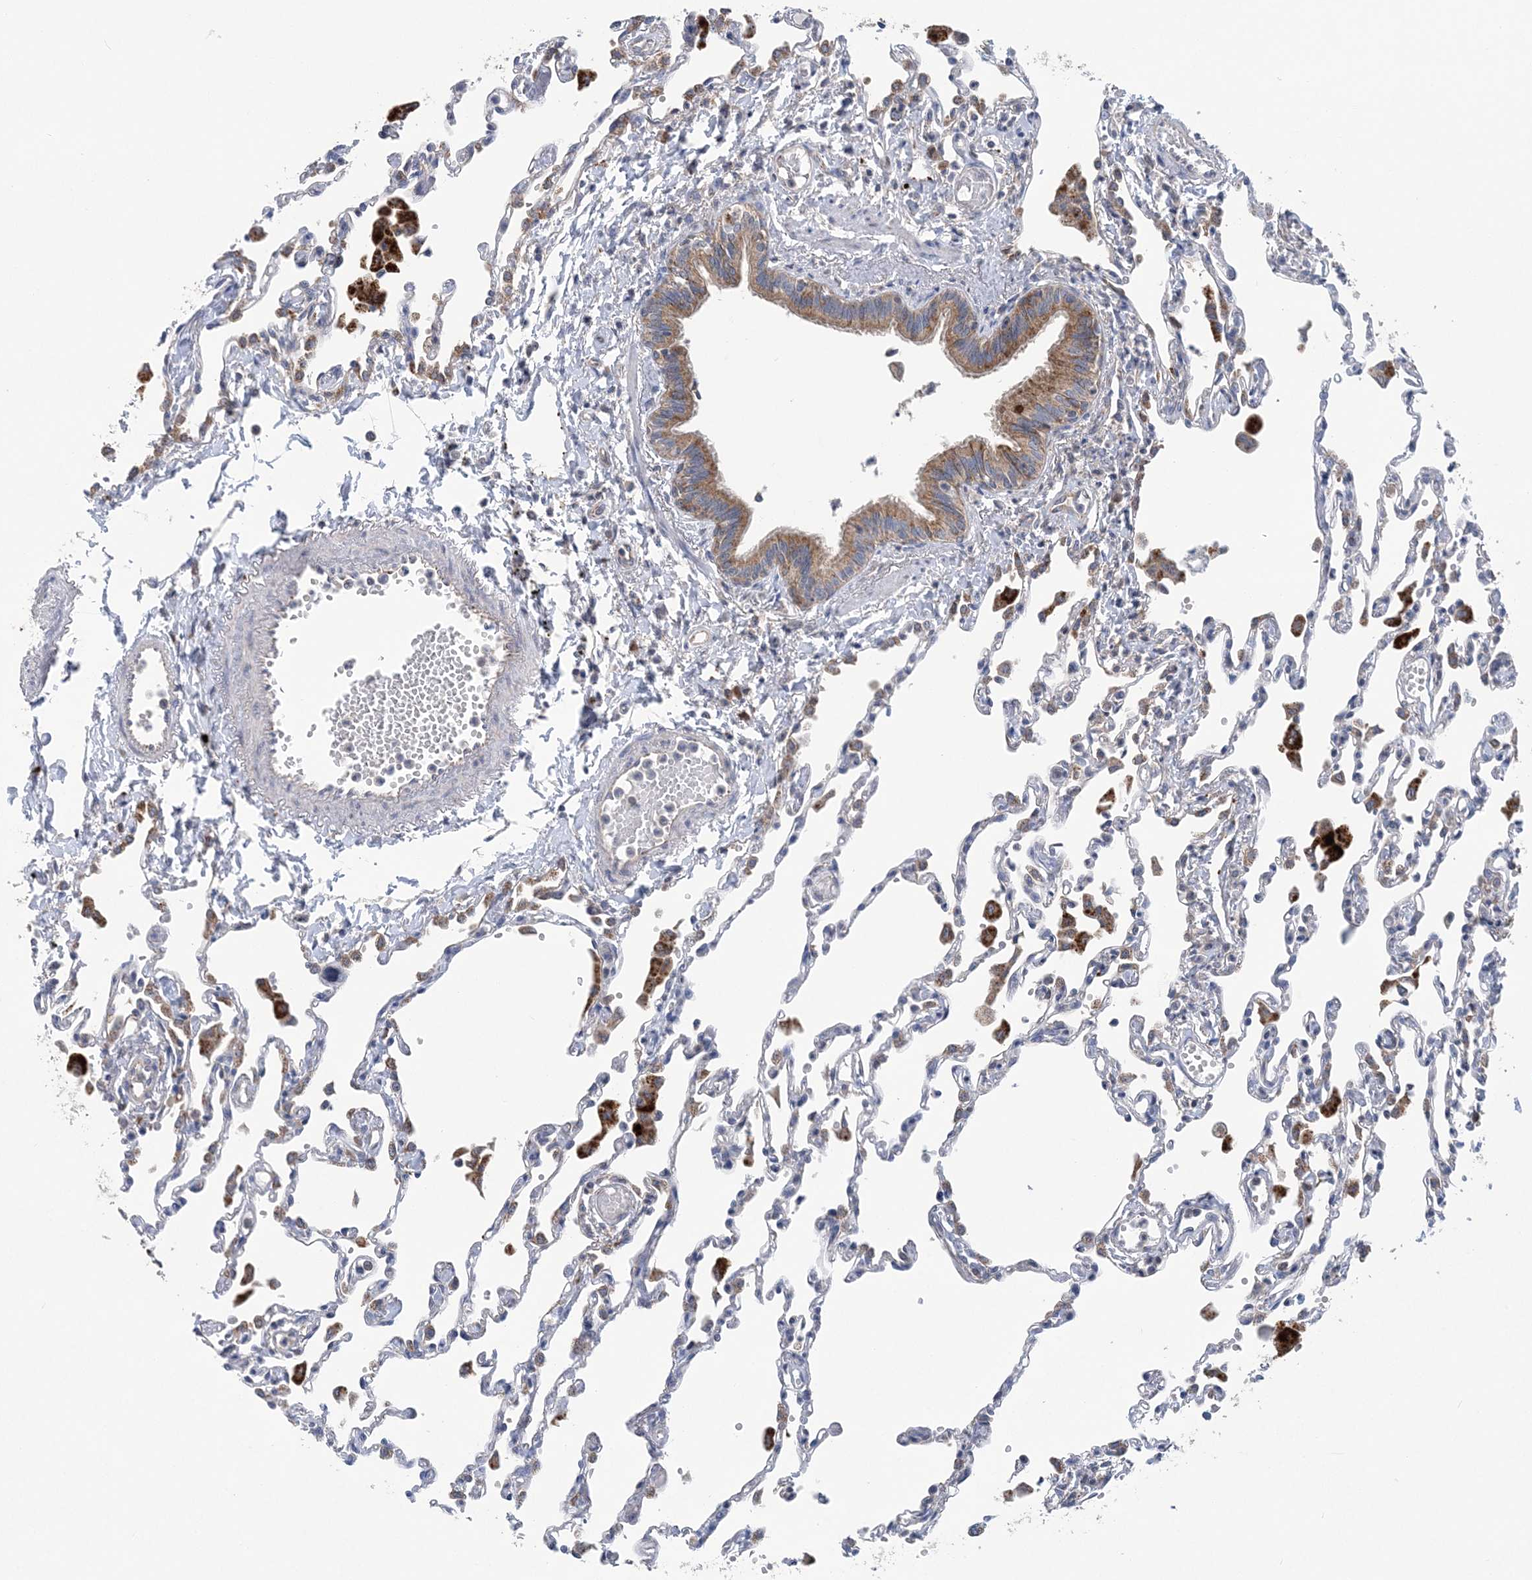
{"staining": {"intensity": "negative", "quantity": "none", "location": "none"}, "tissue": "lung", "cell_type": "Alveolar cells", "image_type": "normal", "snomed": [{"axis": "morphology", "description": "Normal tissue, NOS"}, {"axis": "topography", "description": "Bronchus"}, {"axis": "topography", "description": "Lung"}], "caption": "The immunohistochemistry image has no significant positivity in alveolar cells of lung. Brightfield microscopy of immunohistochemistry (IHC) stained with DAB (3,3'-diaminobenzidine) (brown) and hematoxylin (blue), captured at high magnification.", "gene": "COPE", "patient": {"sex": "female", "age": 49}}